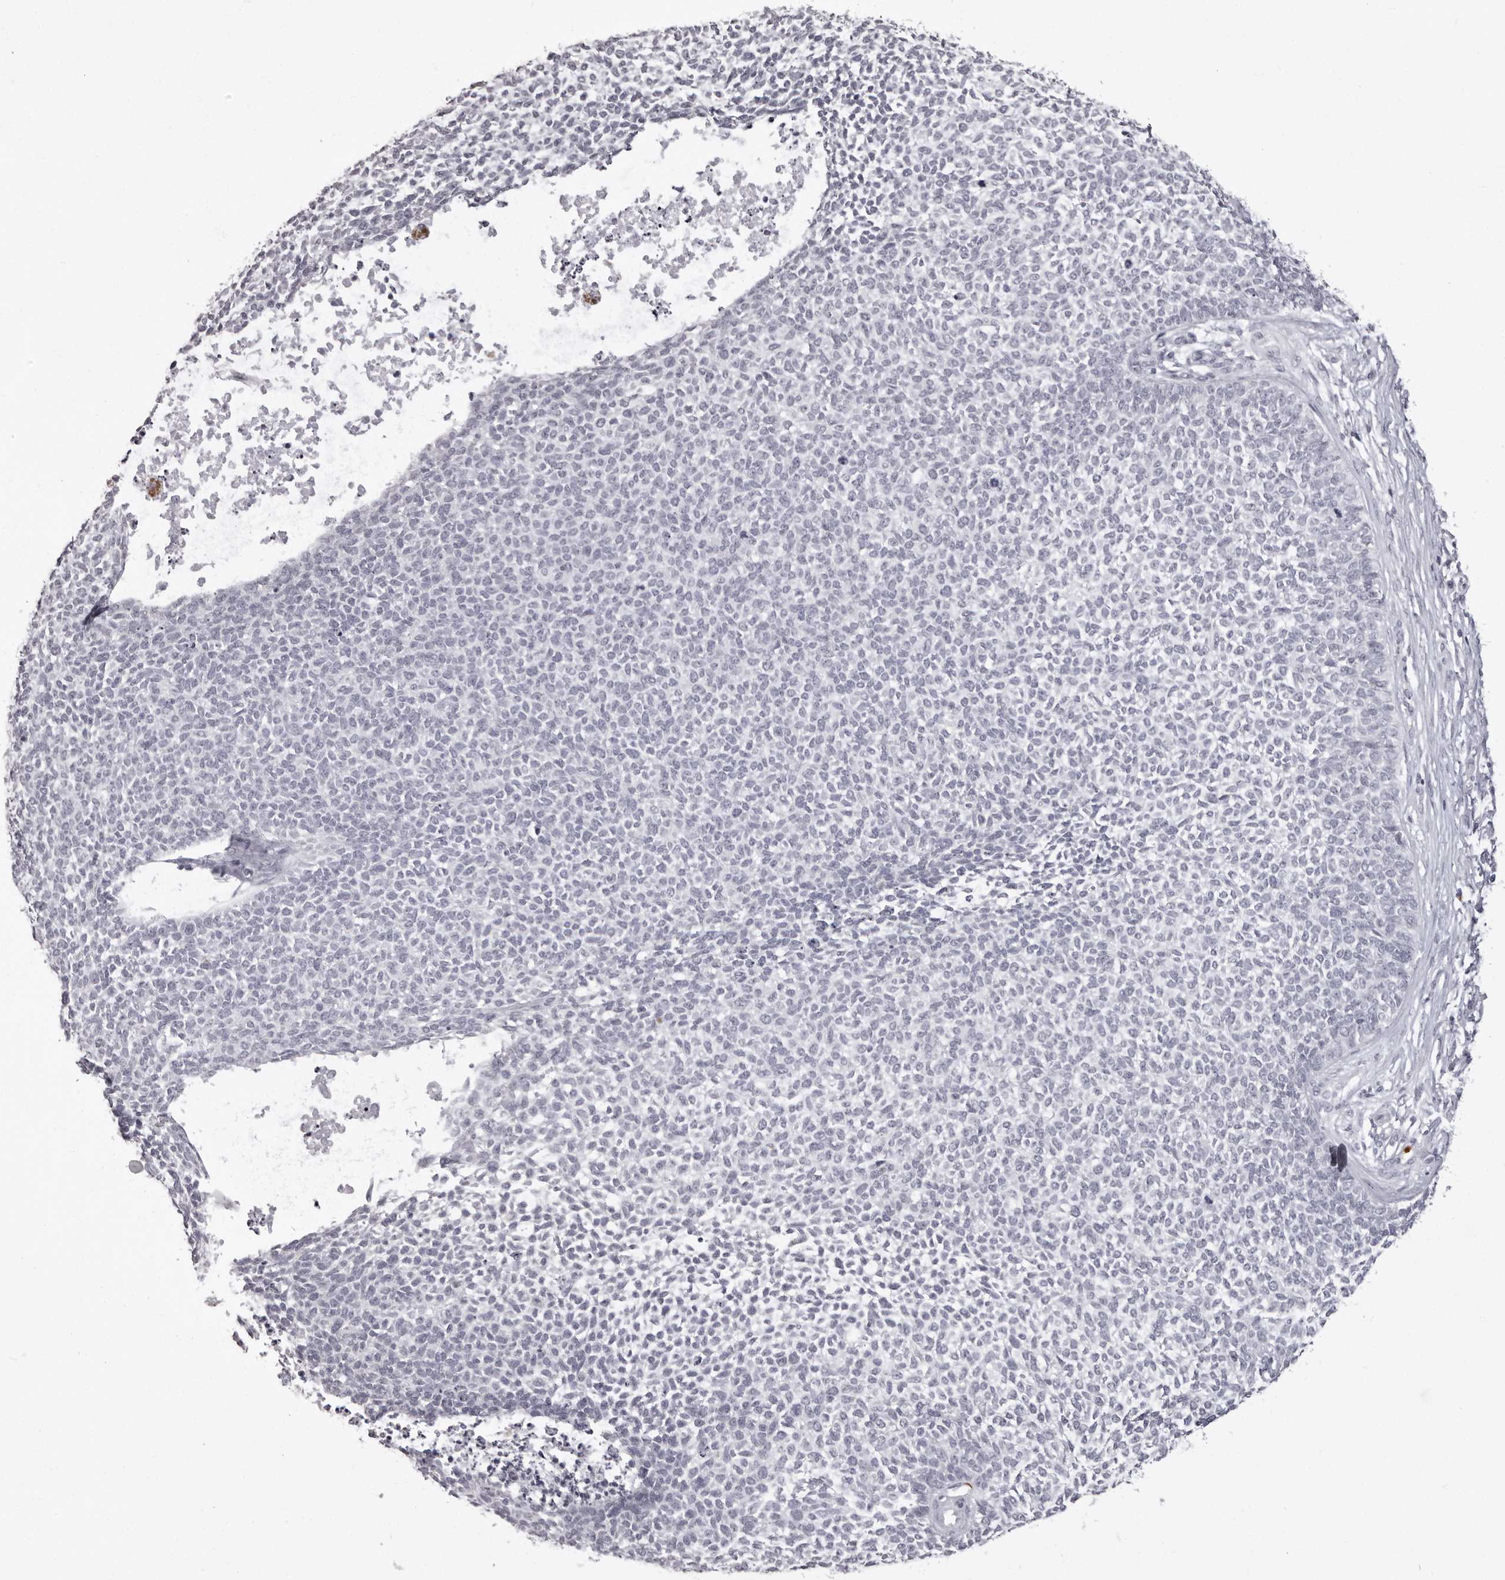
{"staining": {"intensity": "negative", "quantity": "none", "location": "none"}, "tissue": "skin cancer", "cell_type": "Tumor cells", "image_type": "cancer", "snomed": [{"axis": "morphology", "description": "Basal cell carcinoma"}, {"axis": "topography", "description": "Skin"}], "caption": "Skin basal cell carcinoma was stained to show a protein in brown. There is no significant expression in tumor cells. (DAB IHC with hematoxylin counter stain).", "gene": "C8orf74", "patient": {"sex": "female", "age": 84}}